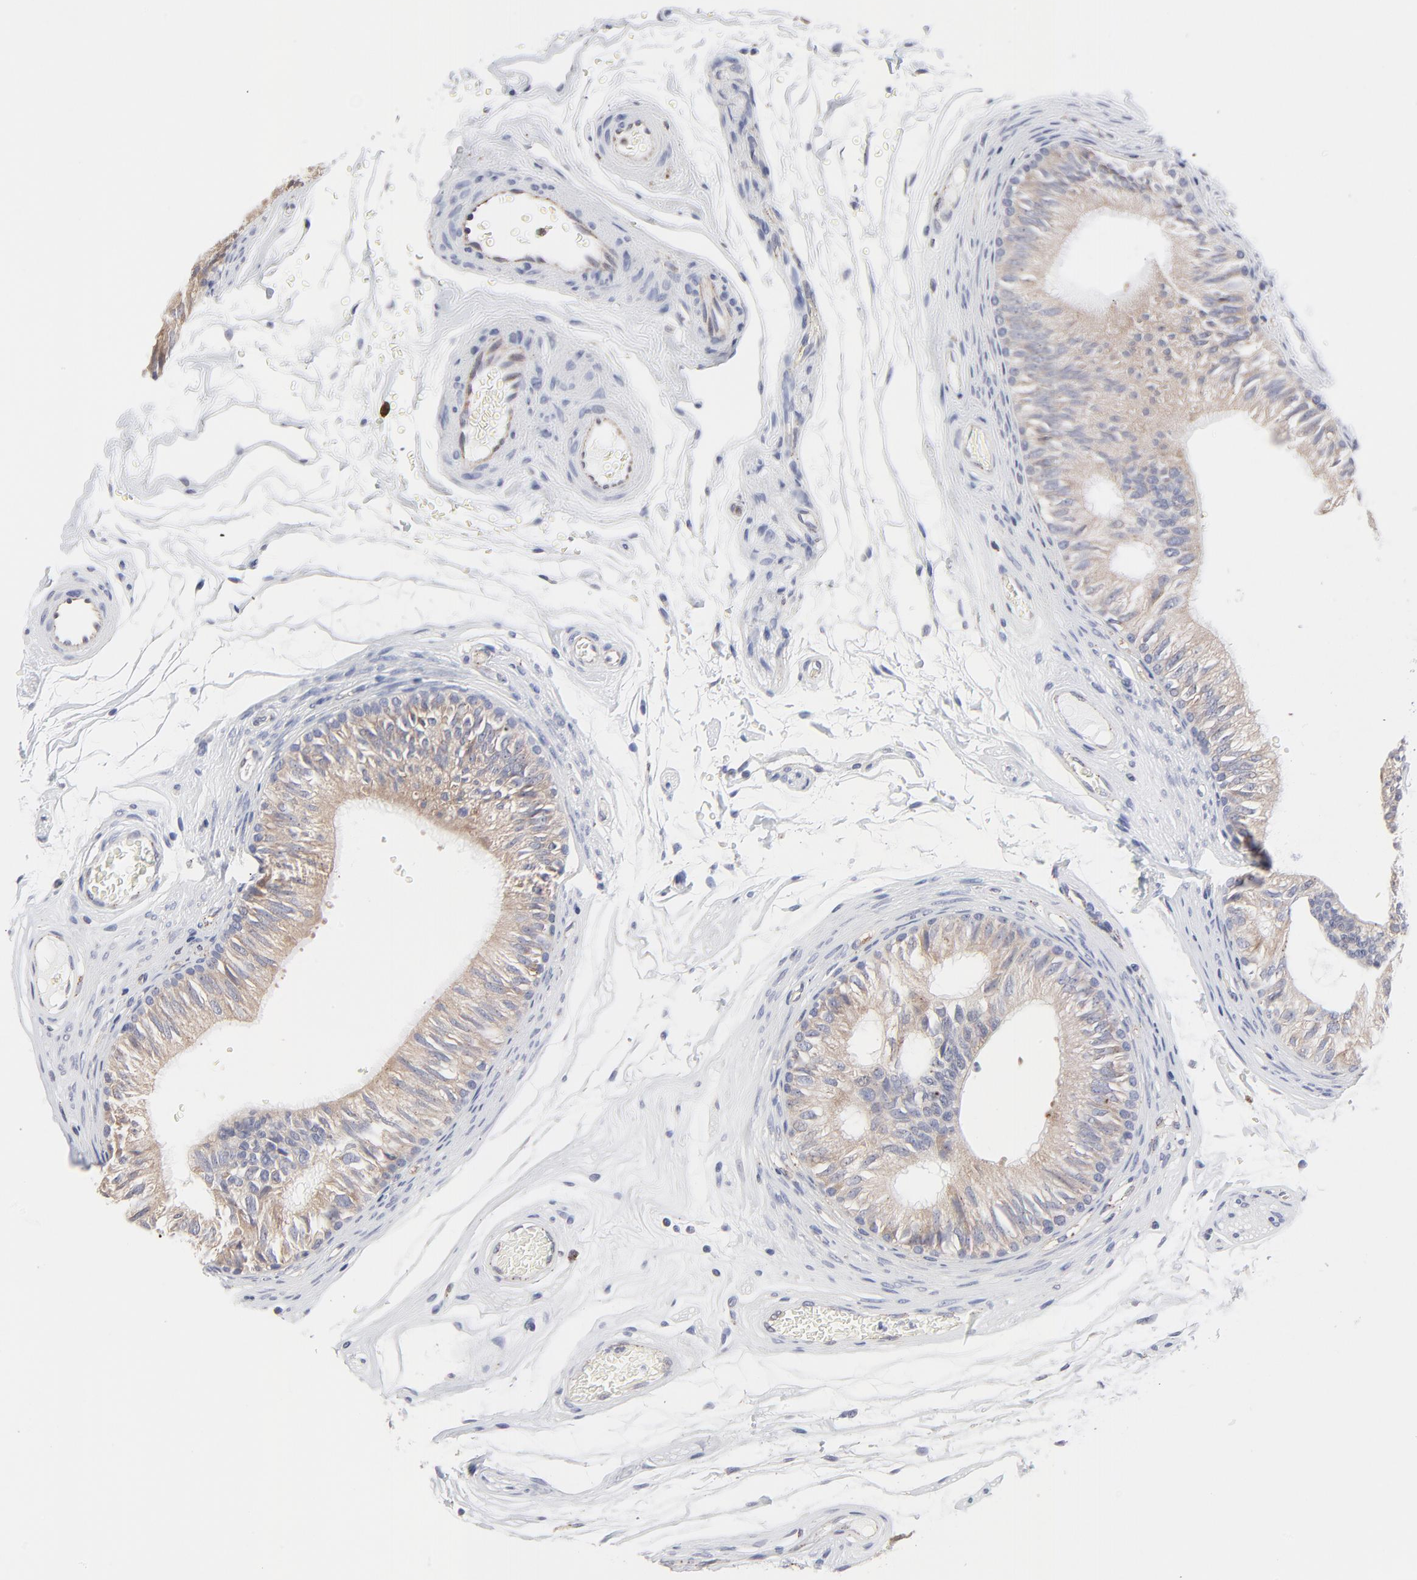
{"staining": {"intensity": "weak", "quantity": ">75%", "location": "cytoplasmic/membranous"}, "tissue": "epididymis", "cell_type": "Glandular cells", "image_type": "normal", "snomed": [{"axis": "morphology", "description": "Normal tissue, NOS"}, {"axis": "topography", "description": "Testis"}, {"axis": "topography", "description": "Epididymis"}], "caption": "High-magnification brightfield microscopy of unremarkable epididymis stained with DAB (3,3'-diaminobenzidine) (brown) and counterstained with hematoxylin (blue). glandular cells exhibit weak cytoplasmic/membranous positivity is identified in approximately>75% of cells.", "gene": "TRIM22", "patient": {"sex": "male", "age": 36}}